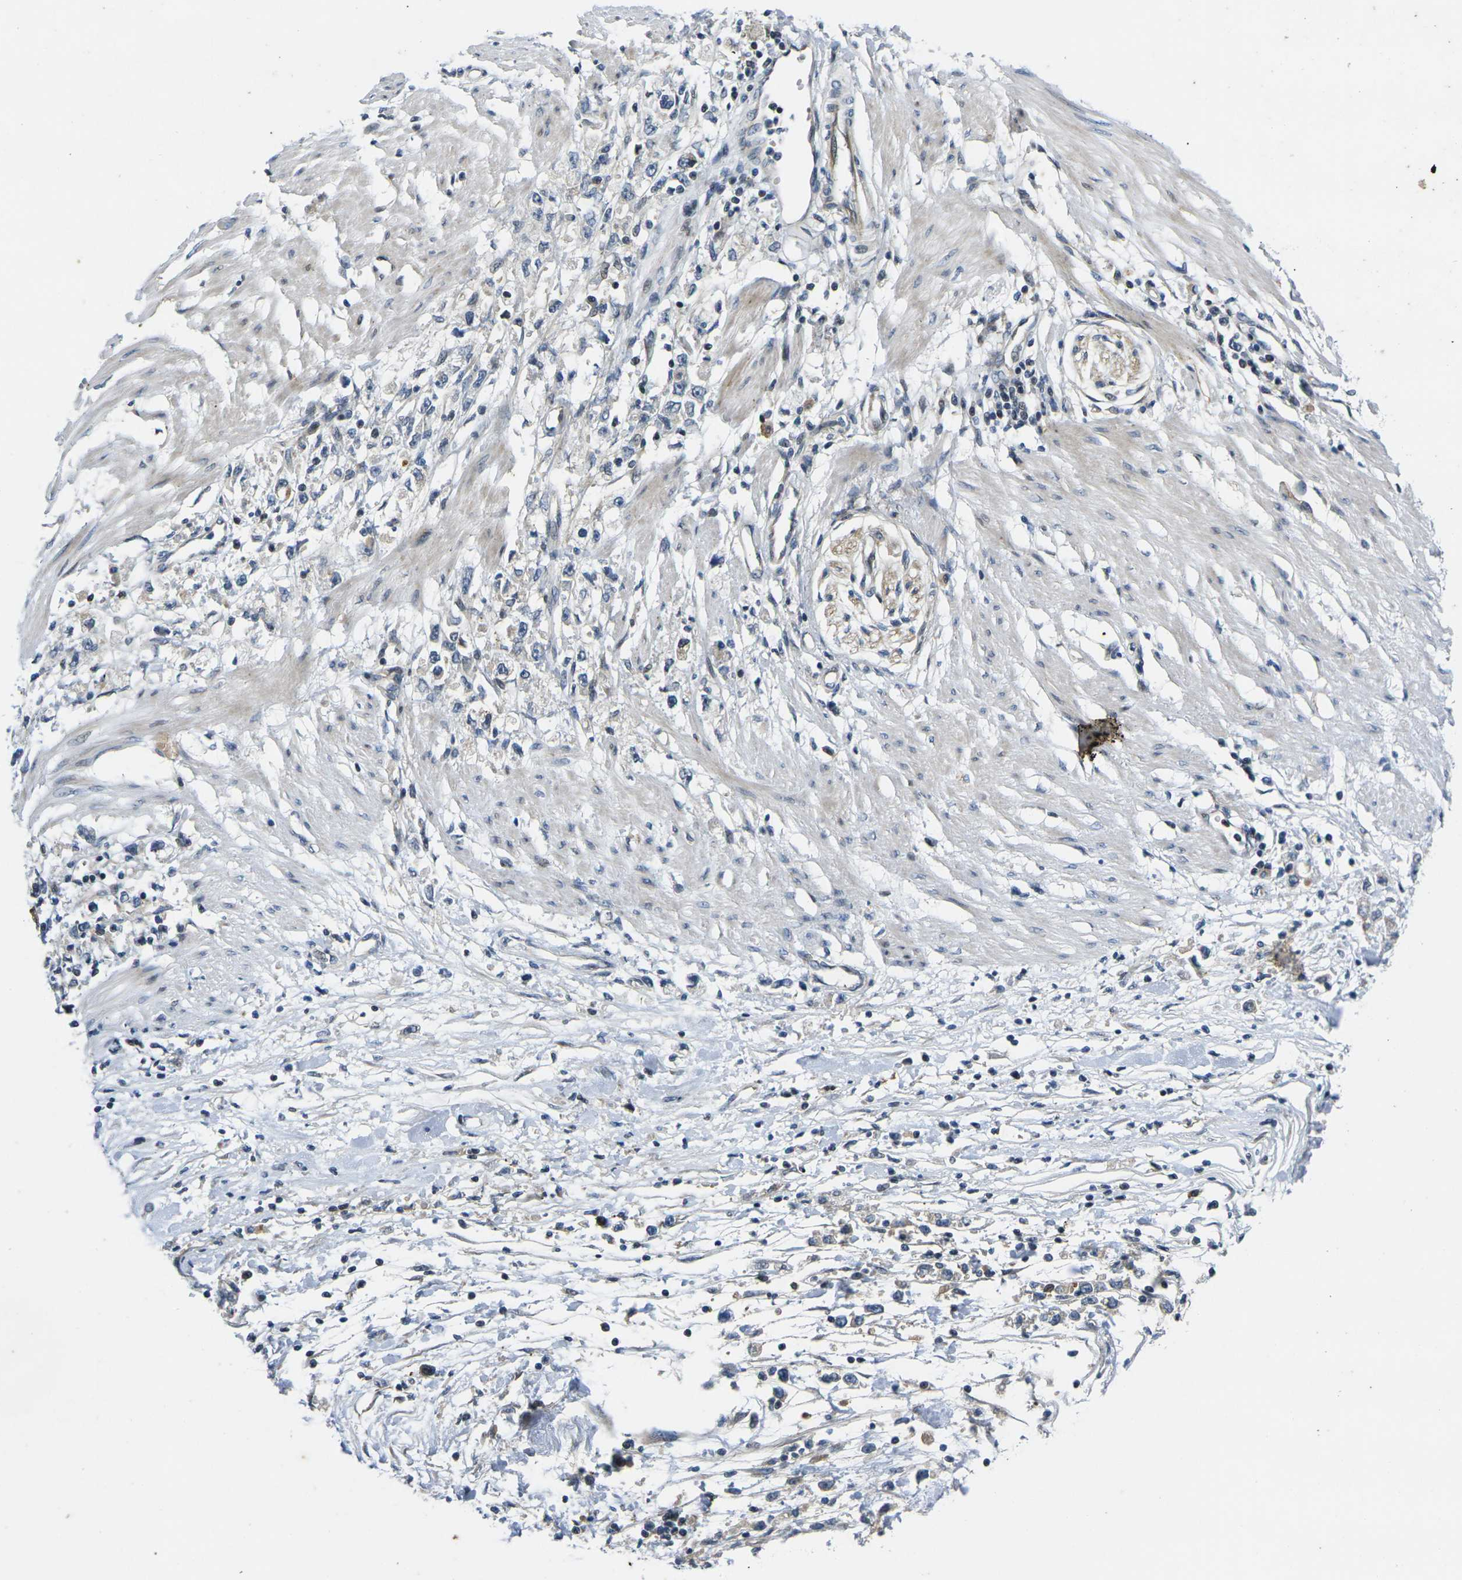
{"staining": {"intensity": "negative", "quantity": "none", "location": "none"}, "tissue": "stomach cancer", "cell_type": "Tumor cells", "image_type": "cancer", "snomed": [{"axis": "morphology", "description": "Adenocarcinoma, NOS"}, {"axis": "topography", "description": "Stomach"}], "caption": "The IHC histopathology image has no significant expression in tumor cells of stomach cancer (adenocarcinoma) tissue.", "gene": "ROBO2", "patient": {"sex": "female", "age": 59}}